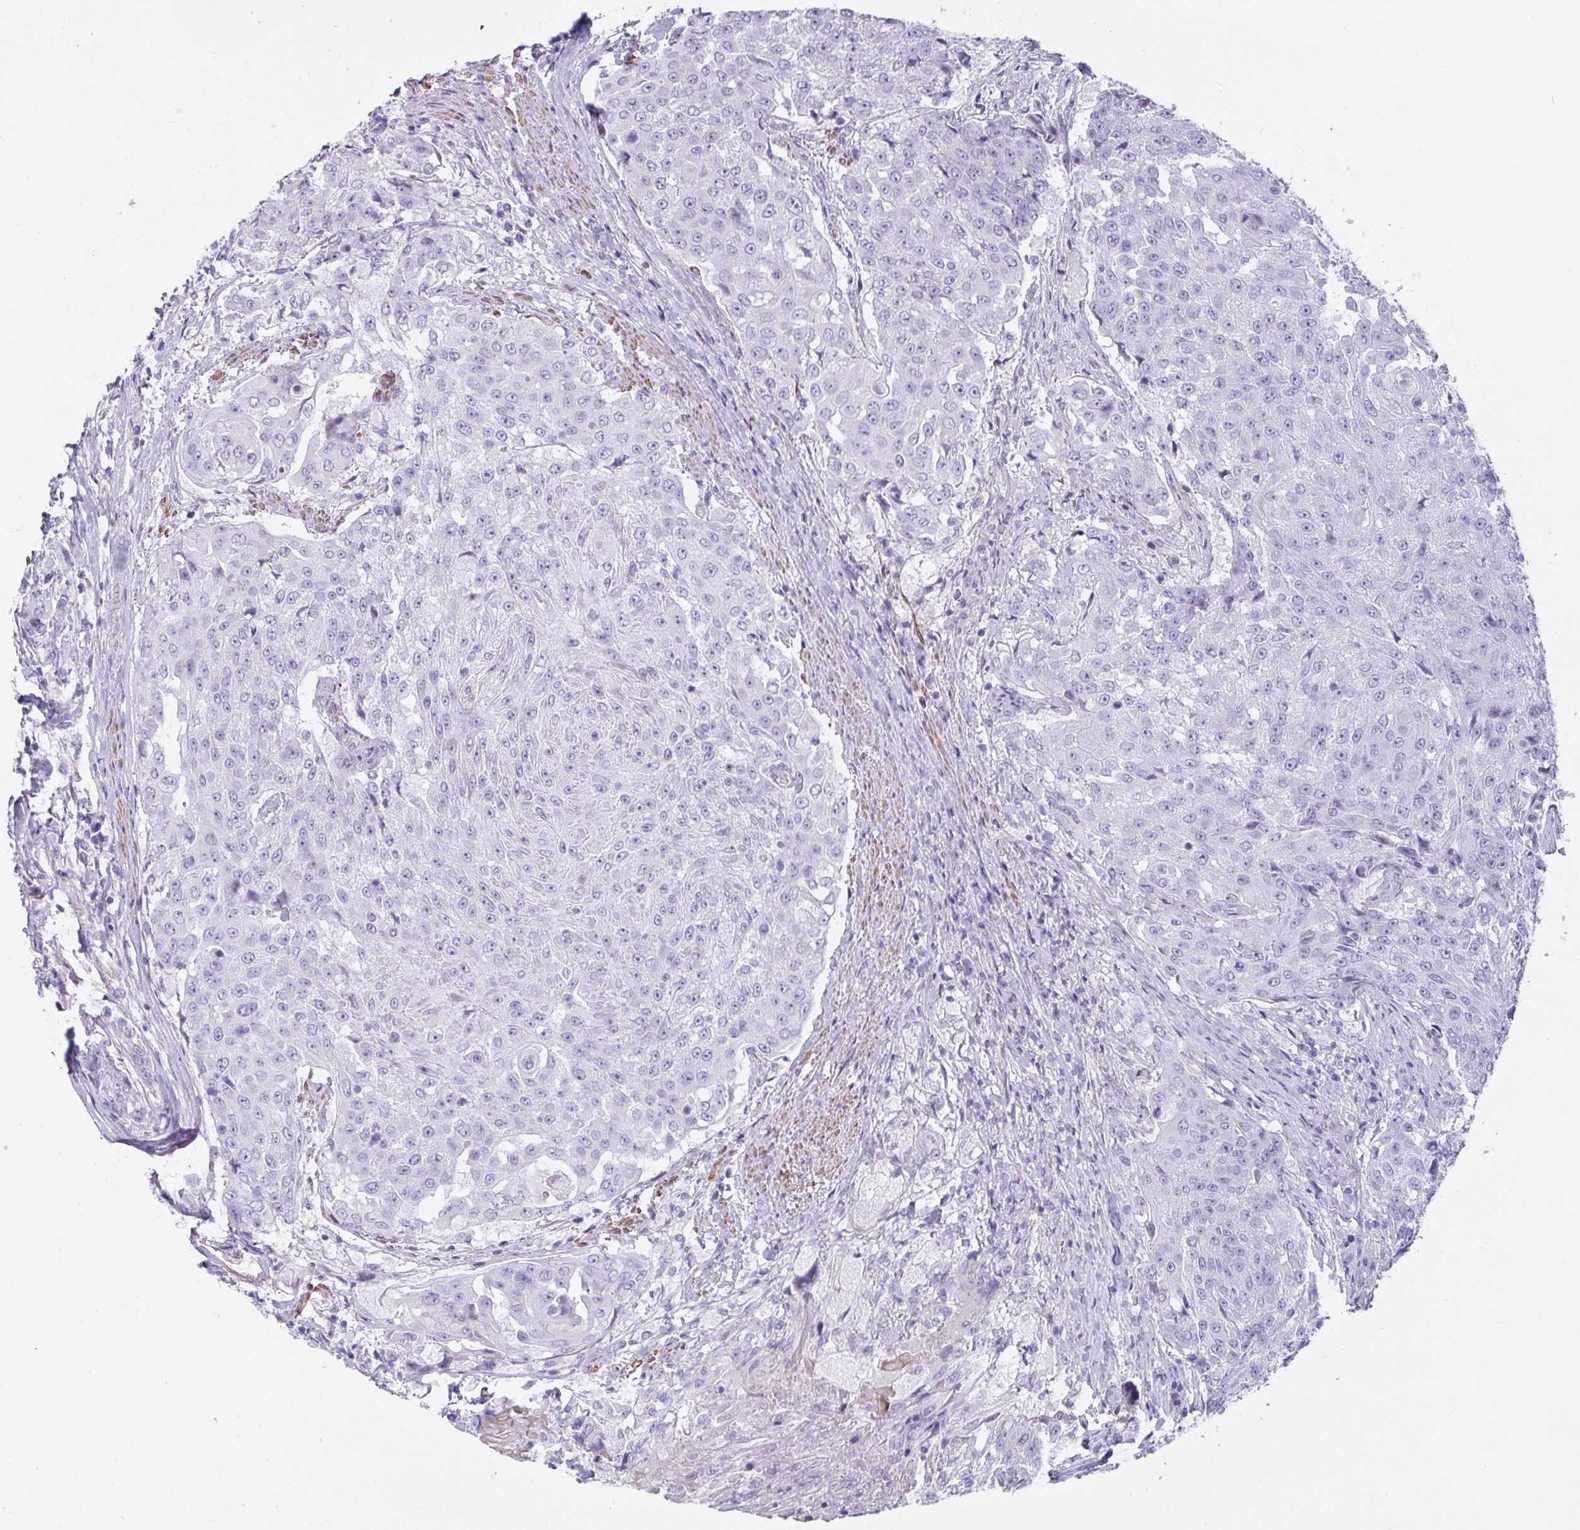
{"staining": {"intensity": "negative", "quantity": "none", "location": "none"}, "tissue": "urothelial cancer", "cell_type": "Tumor cells", "image_type": "cancer", "snomed": [{"axis": "morphology", "description": "Urothelial carcinoma, High grade"}, {"axis": "topography", "description": "Urinary bladder"}], "caption": "IHC of human urothelial carcinoma (high-grade) reveals no staining in tumor cells.", "gene": "OR5P3", "patient": {"sex": "female", "age": 63}}